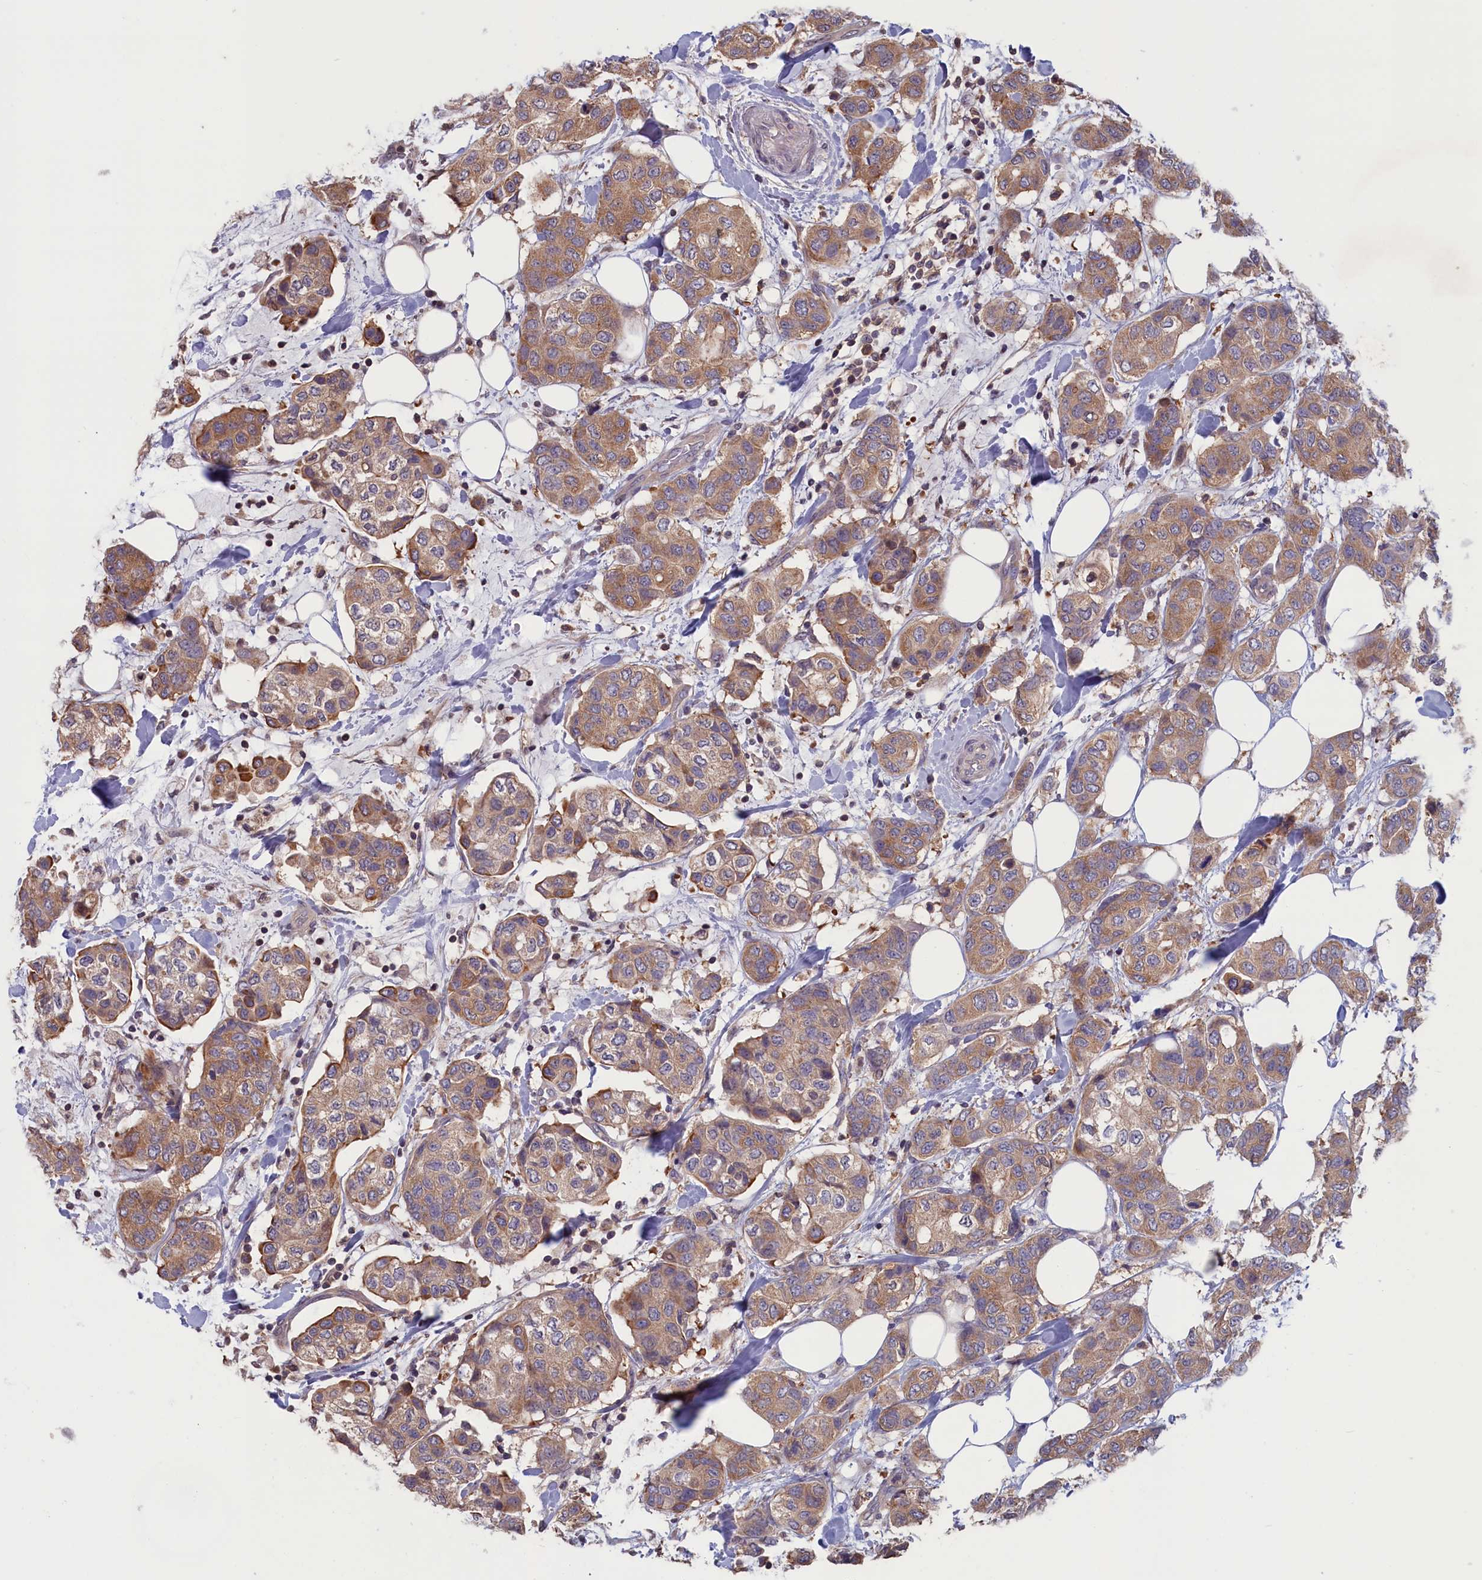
{"staining": {"intensity": "moderate", "quantity": ">75%", "location": "cytoplasmic/membranous"}, "tissue": "breast cancer", "cell_type": "Tumor cells", "image_type": "cancer", "snomed": [{"axis": "morphology", "description": "Lobular carcinoma"}, {"axis": "topography", "description": "Breast"}], "caption": "Immunohistochemistry (IHC) micrograph of neoplastic tissue: breast cancer stained using immunohistochemistry (IHC) exhibits medium levels of moderate protein expression localized specifically in the cytoplasmic/membranous of tumor cells, appearing as a cytoplasmic/membranous brown color.", "gene": "CACTIN", "patient": {"sex": "female", "age": 51}}